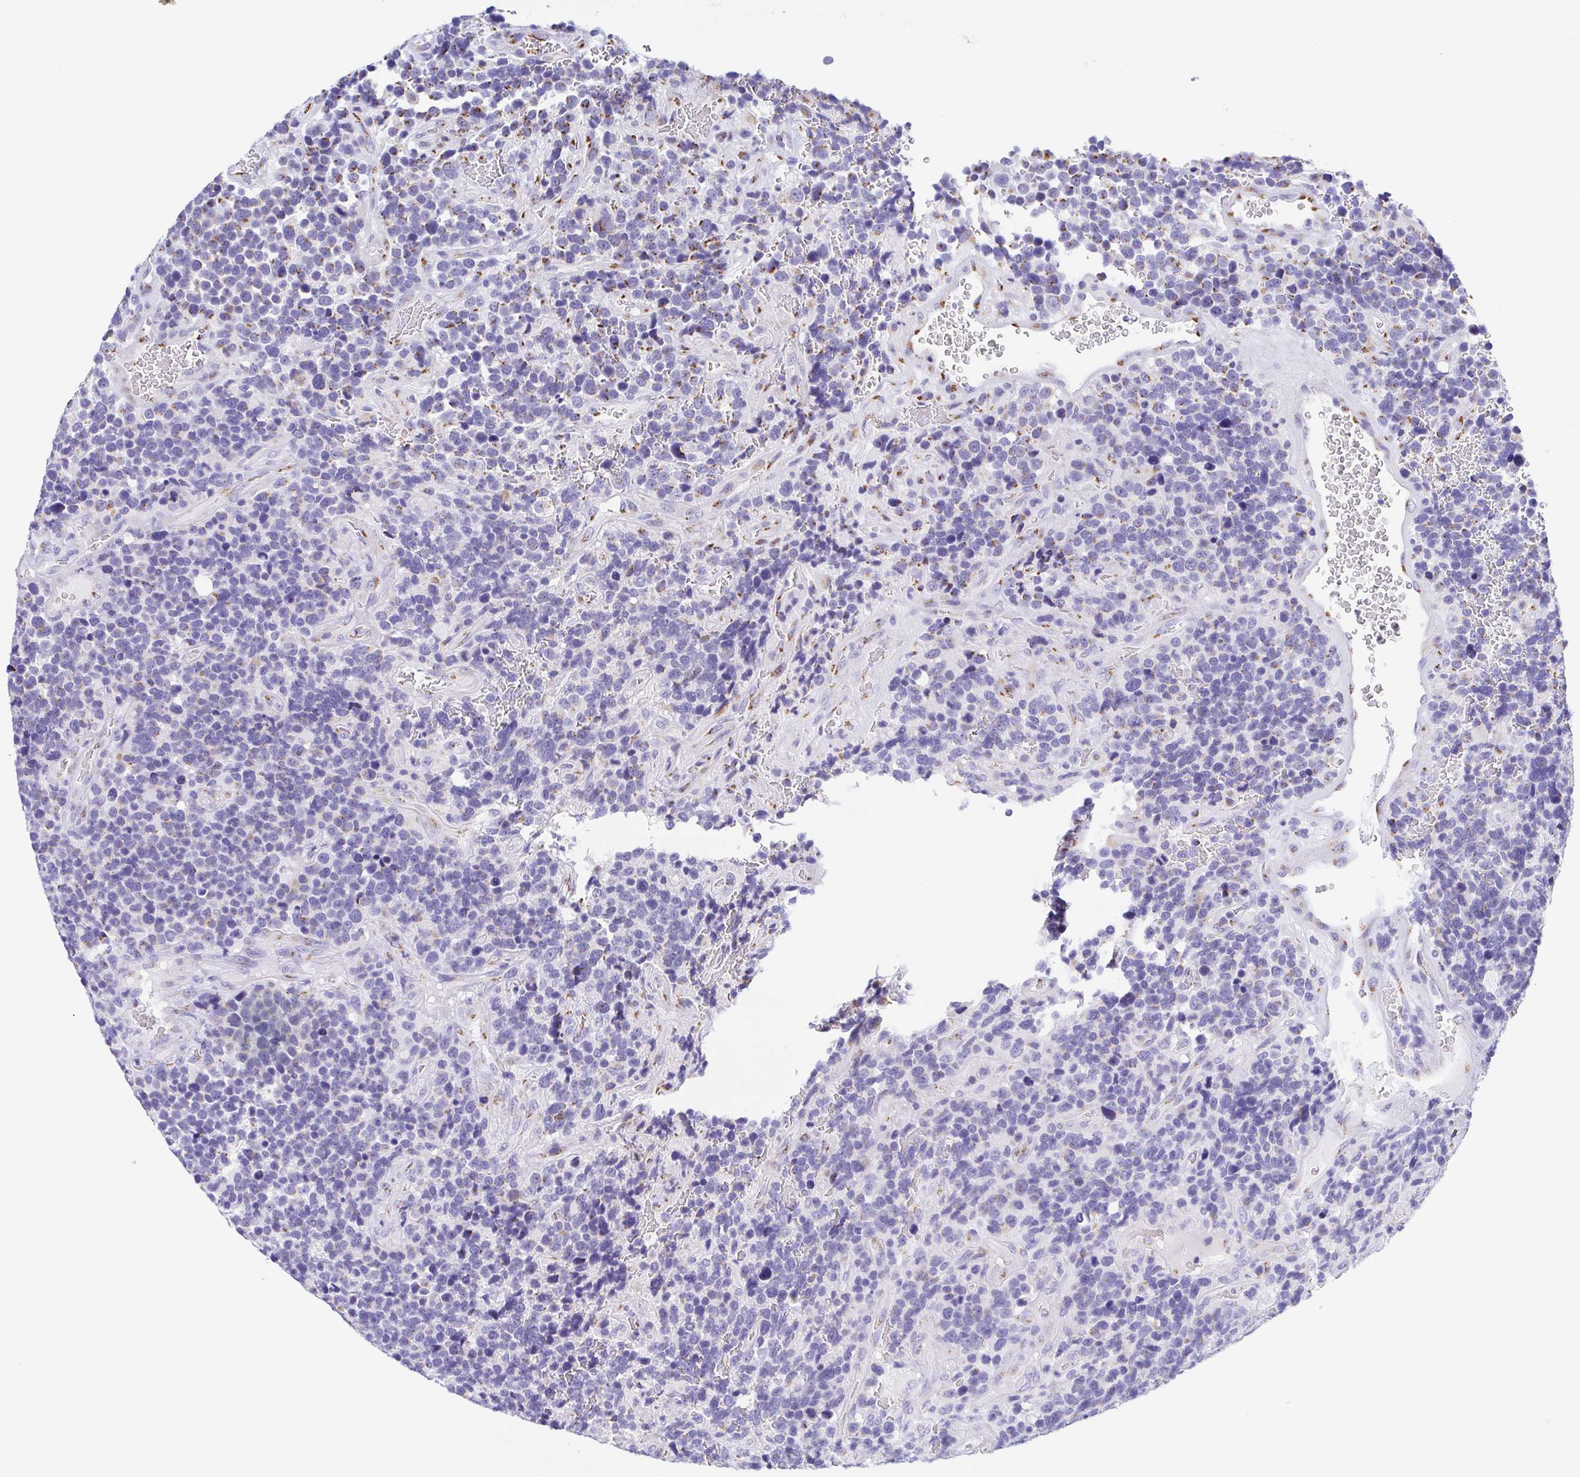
{"staining": {"intensity": "weak", "quantity": "<25%", "location": "cytoplasmic/membranous"}, "tissue": "glioma", "cell_type": "Tumor cells", "image_type": "cancer", "snomed": [{"axis": "morphology", "description": "Glioma, malignant, High grade"}, {"axis": "topography", "description": "Brain"}], "caption": "IHC of human glioma demonstrates no staining in tumor cells. (DAB (3,3'-diaminobenzidine) IHC visualized using brightfield microscopy, high magnification).", "gene": "SULT1B1", "patient": {"sex": "male", "age": 33}}